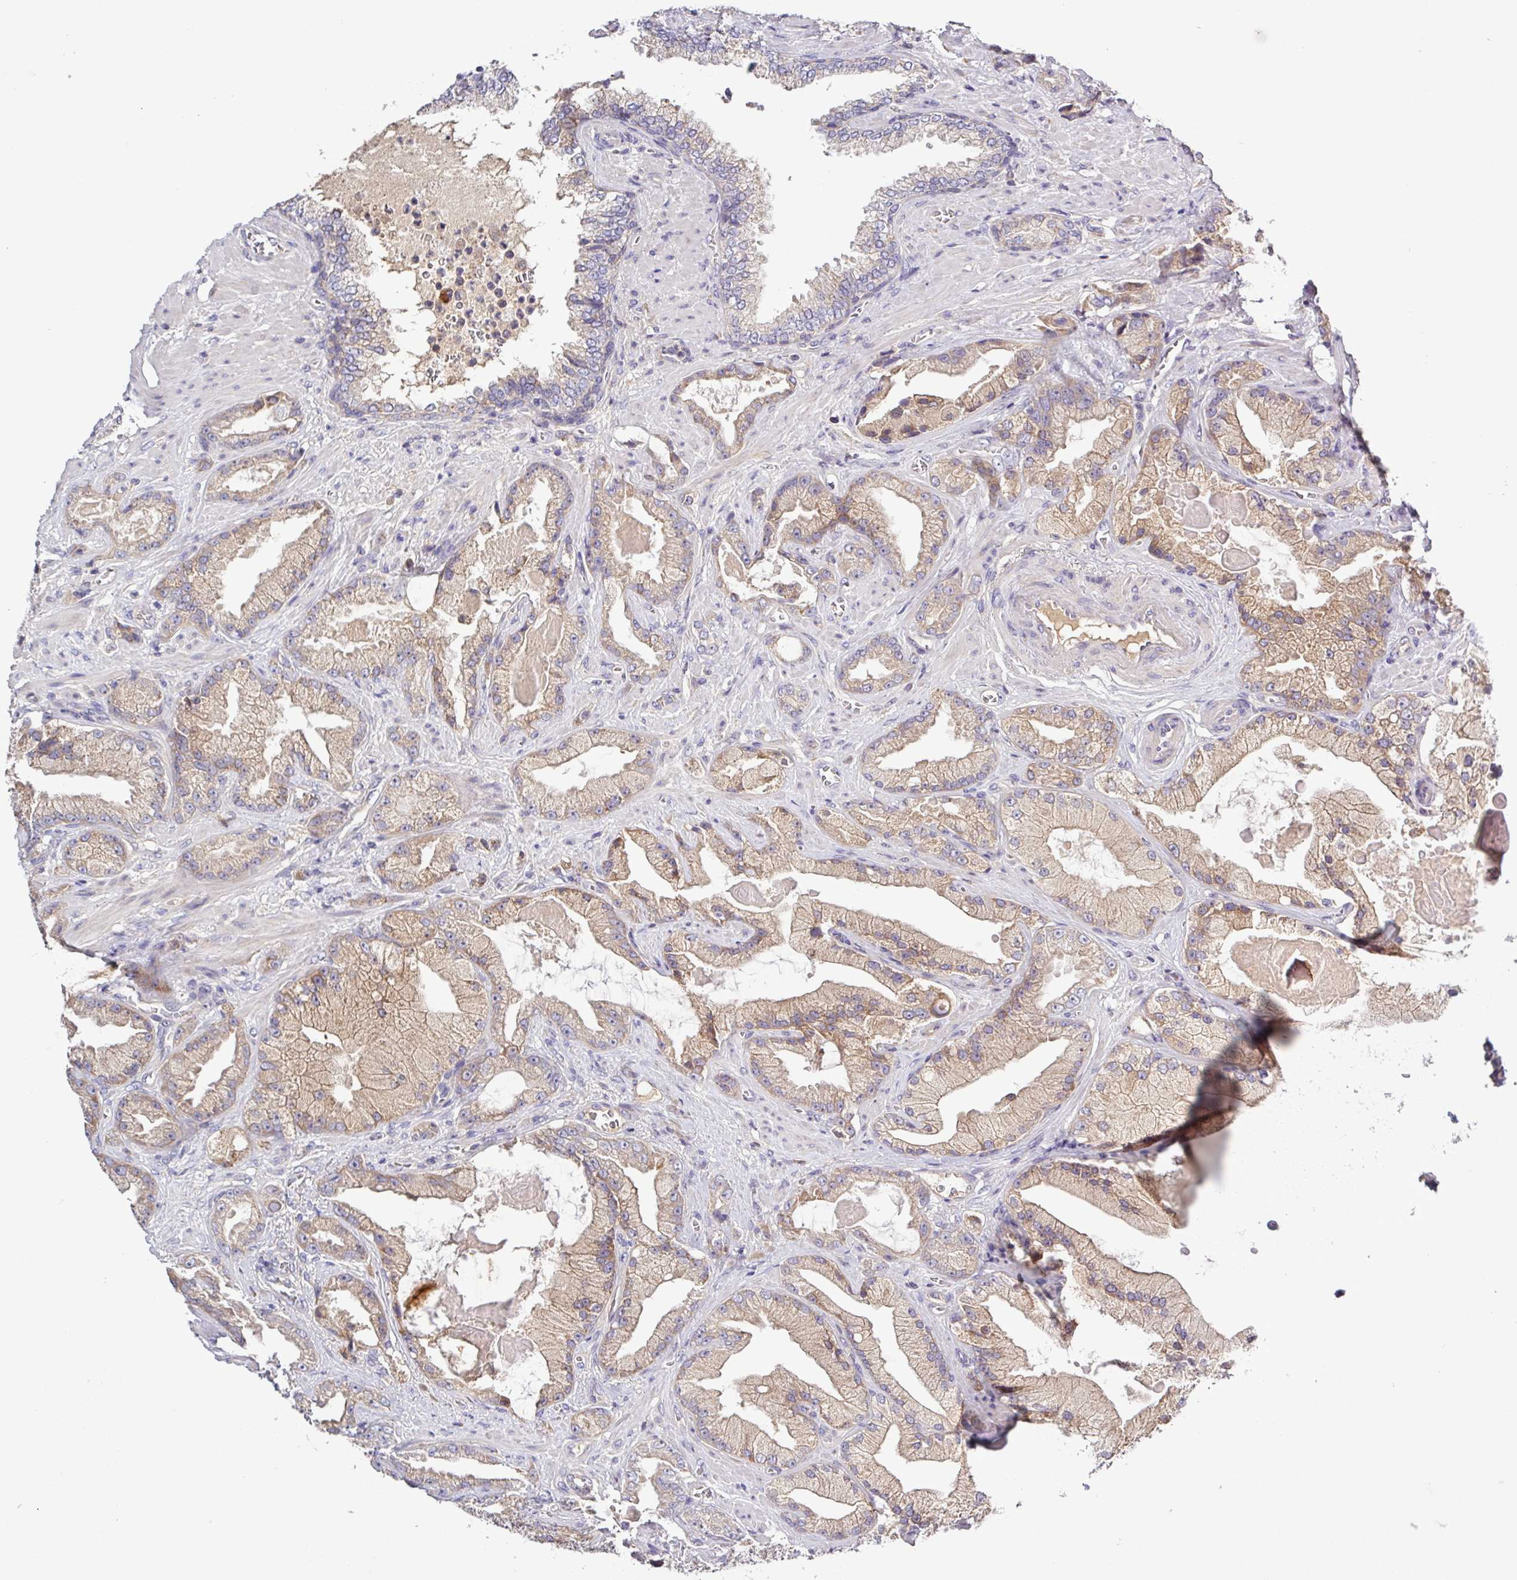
{"staining": {"intensity": "weak", "quantity": "25%-75%", "location": "cytoplasmic/membranous"}, "tissue": "prostate cancer", "cell_type": "Tumor cells", "image_type": "cancer", "snomed": [{"axis": "morphology", "description": "Adenocarcinoma, High grade"}, {"axis": "topography", "description": "Prostate"}], "caption": "Prostate high-grade adenocarcinoma tissue reveals weak cytoplasmic/membranous positivity in about 25%-75% of tumor cells", "gene": "SFTPB", "patient": {"sex": "male", "age": 68}}